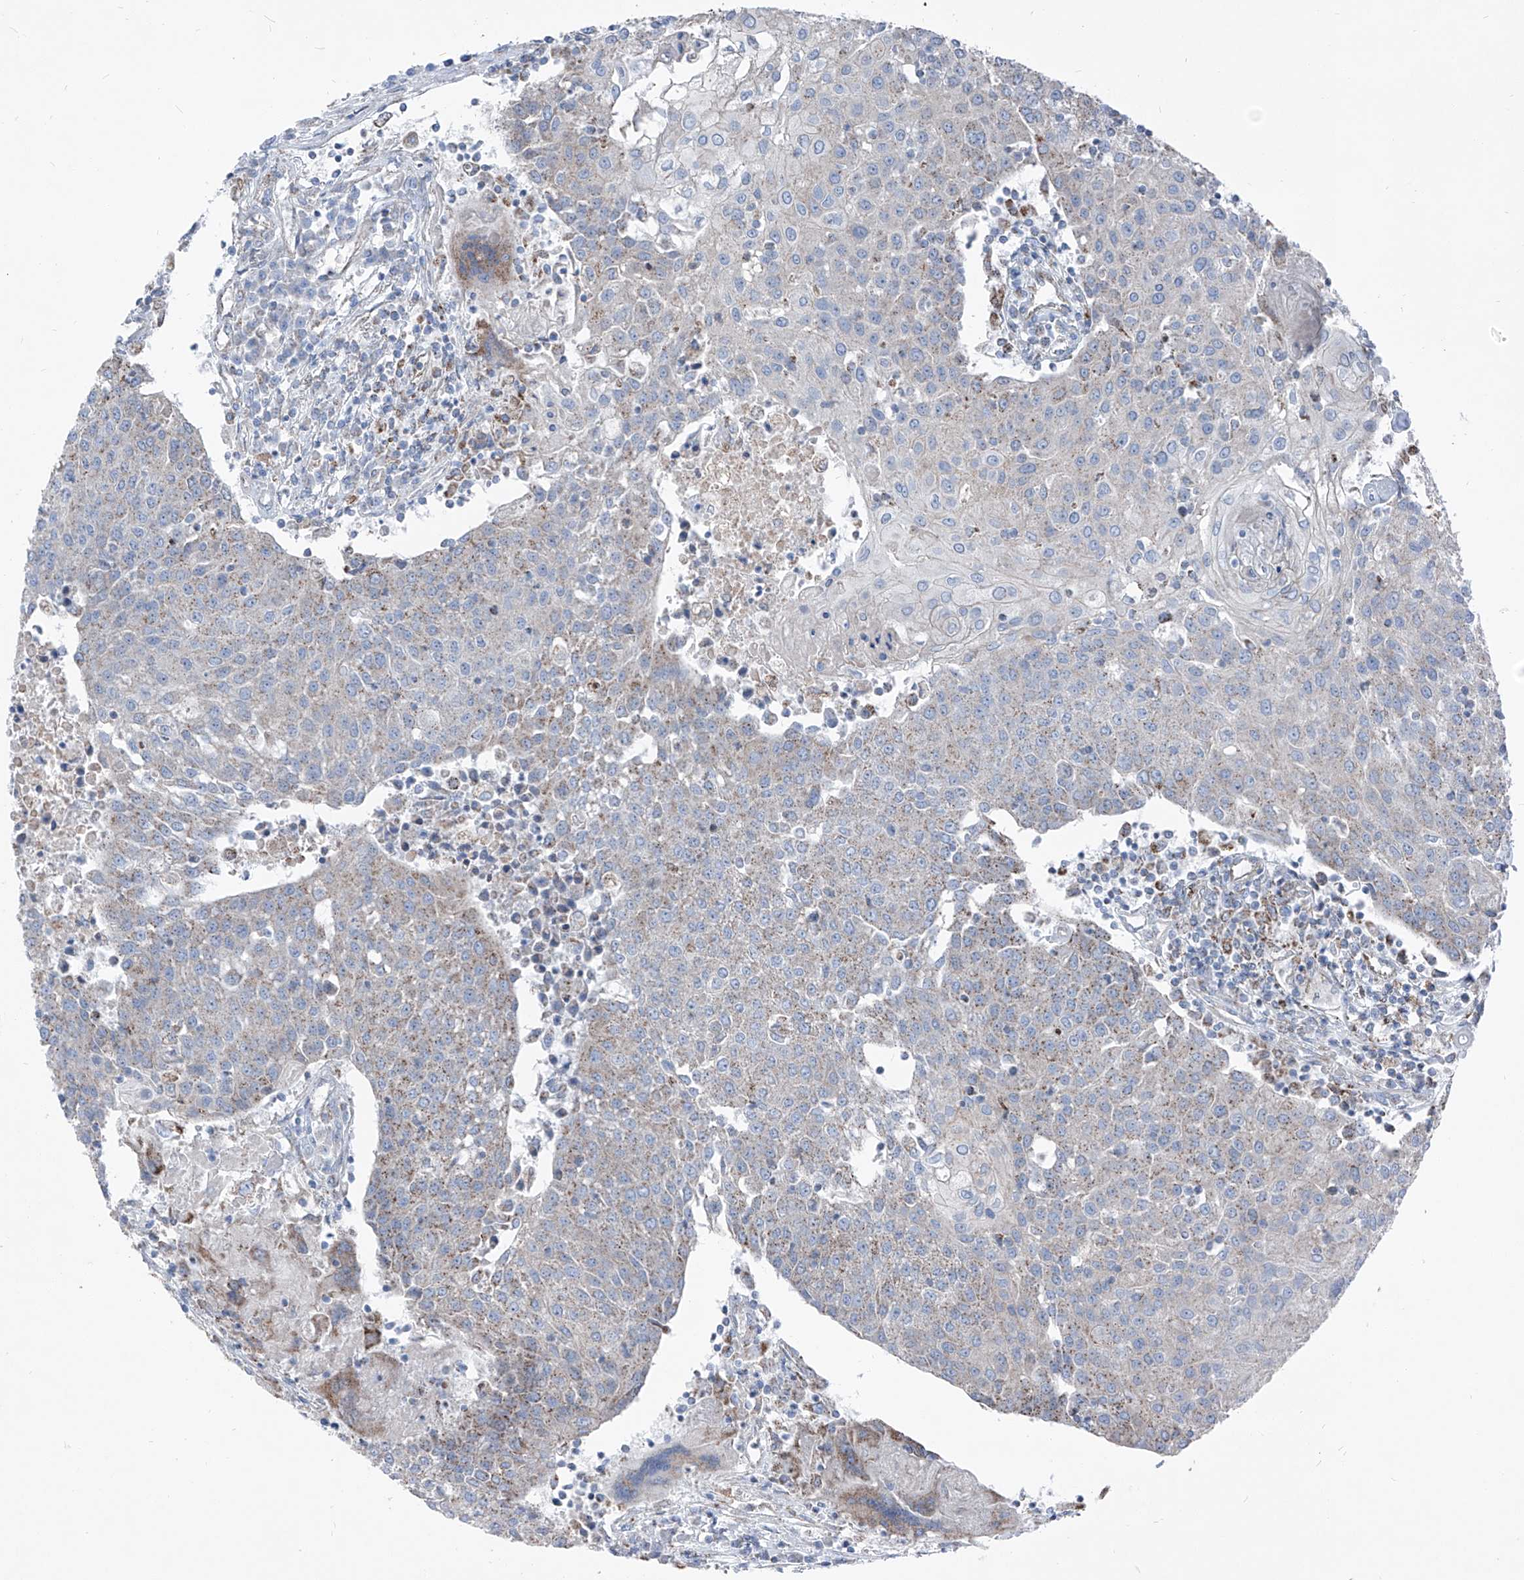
{"staining": {"intensity": "weak", "quantity": "25%-75%", "location": "cytoplasmic/membranous"}, "tissue": "urothelial cancer", "cell_type": "Tumor cells", "image_type": "cancer", "snomed": [{"axis": "morphology", "description": "Urothelial carcinoma, High grade"}, {"axis": "topography", "description": "Urinary bladder"}], "caption": "Urothelial cancer was stained to show a protein in brown. There is low levels of weak cytoplasmic/membranous staining in about 25%-75% of tumor cells.", "gene": "AGPS", "patient": {"sex": "female", "age": 85}}